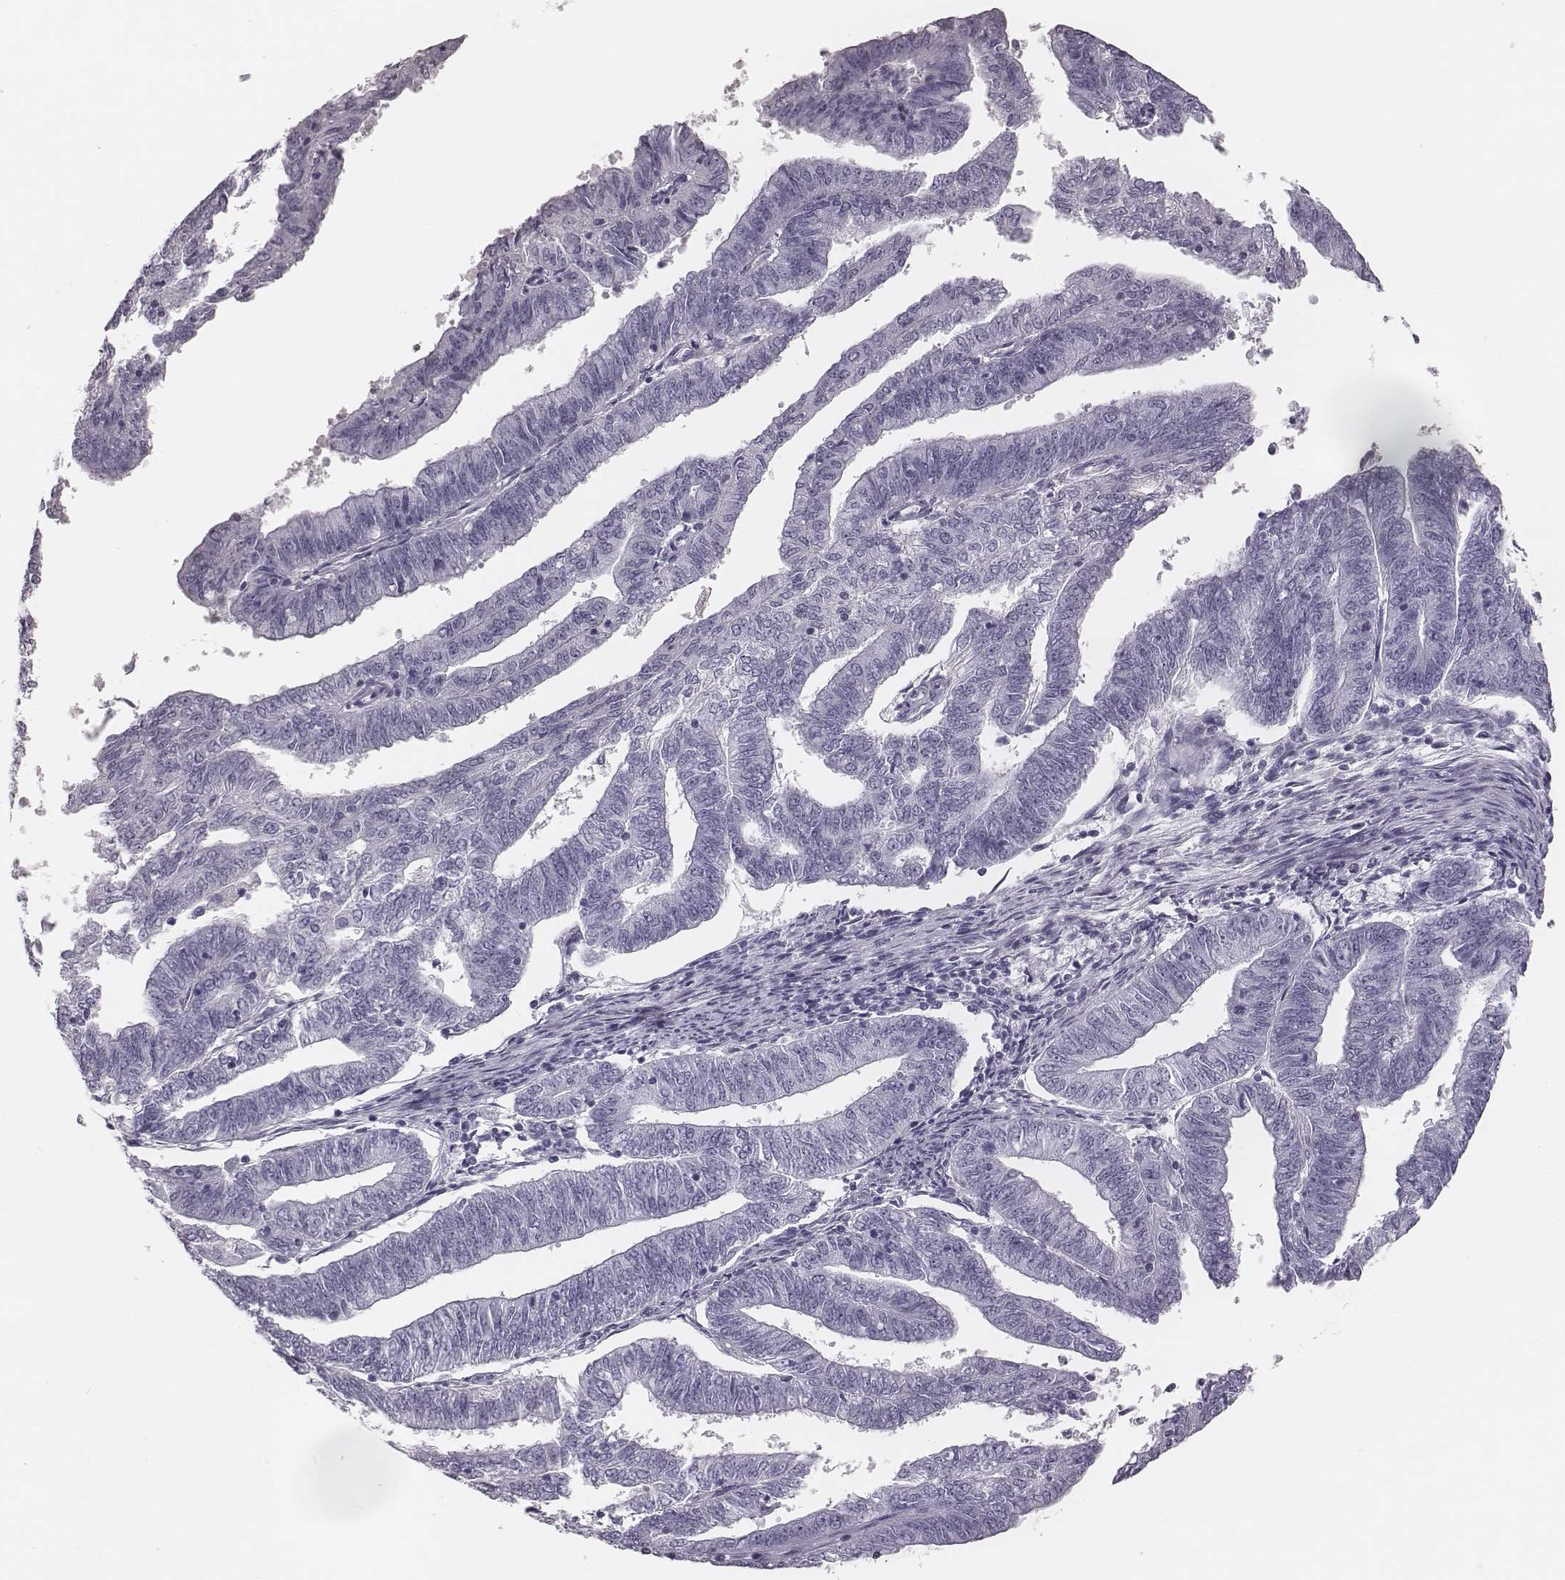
{"staining": {"intensity": "negative", "quantity": "none", "location": "none"}, "tissue": "endometrial cancer", "cell_type": "Tumor cells", "image_type": "cancer", "snomed": [{"axis": "morphology", "description": "Adenocarcinoma, NOS"}, {"axis": "topography", "description": "Endometrium"}], "caption": "Tumor cells are negative for brown protein staining in endometrial cancer (adenocarcinoma). The staining was performed using DAB to visualize the protein expression in brown, while the nuclei were stained in blue with hematoxylin (Magnification: 20x).", "gene": "CSH1", "patient": {"sex": "female", "age": 82}}